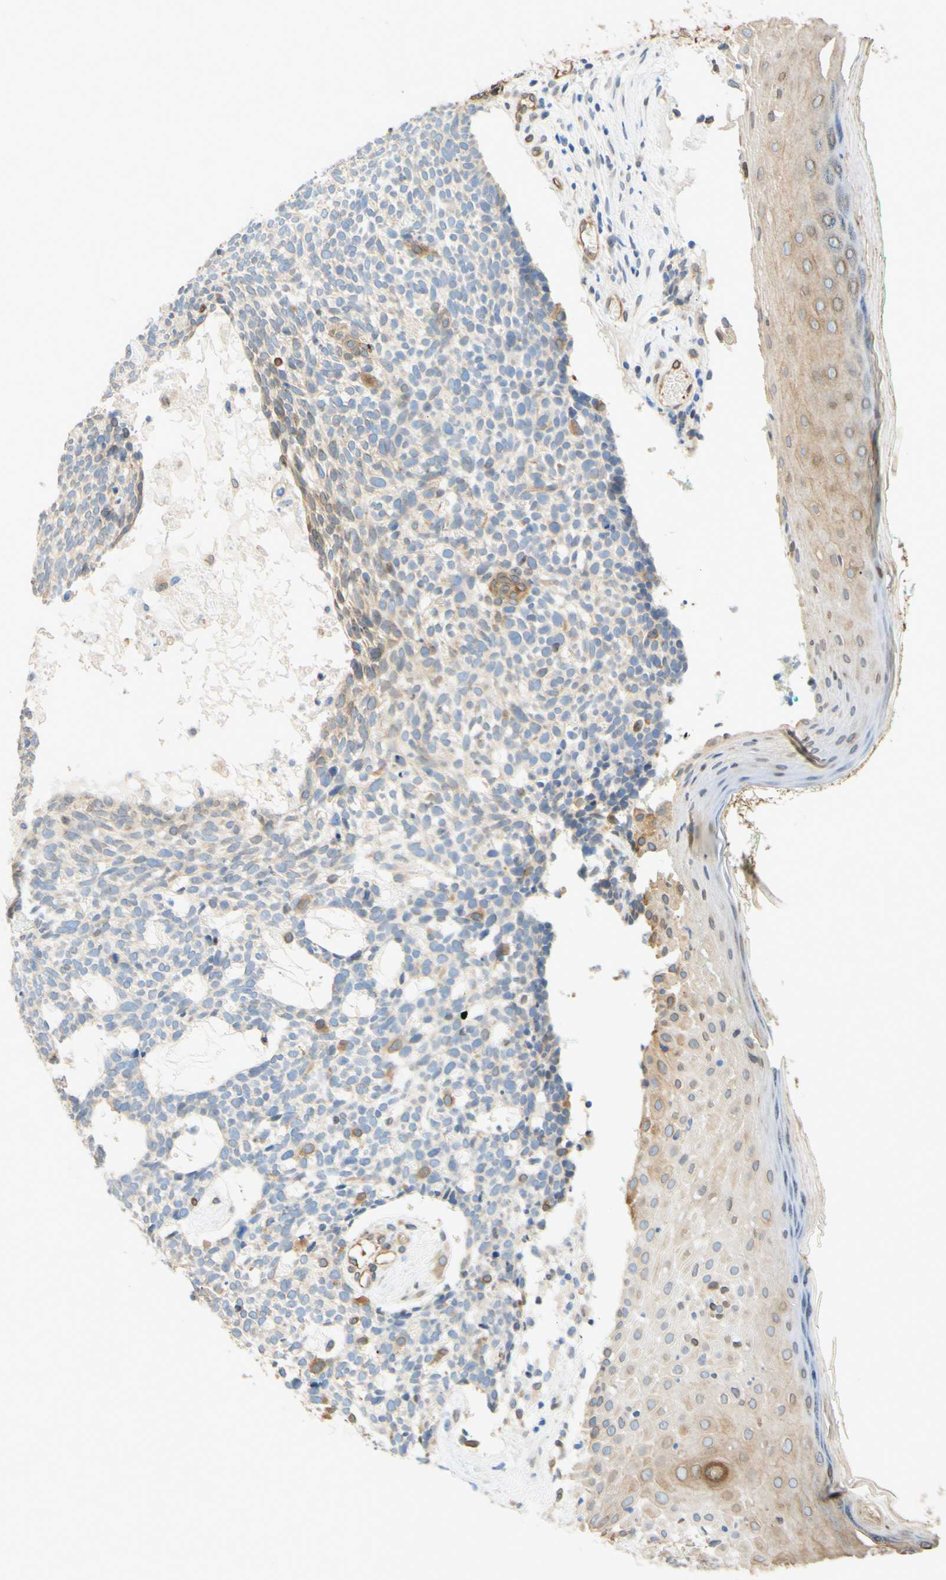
{"staining": {"intensity": "moderate", "quantity": "<25%", "location": "cytoplasmic/membranous"}, "tissue": "skin cancer", "cell_type": "Tumor cells", "image_type": "cancer", "snomed": [{"axis": "morphology", "description": "Basal cell carcinoma"}, {"axis": "topography", "description": "Skin"}], "caption": "About <25% of tumor cells in skin cancer reveal moderate cytoplasmic/membranous protein staining as visualized by brown immunohistochemical staining.", "gene": "ENDOD1", "patient": {"sex": "female", "age": 84}}